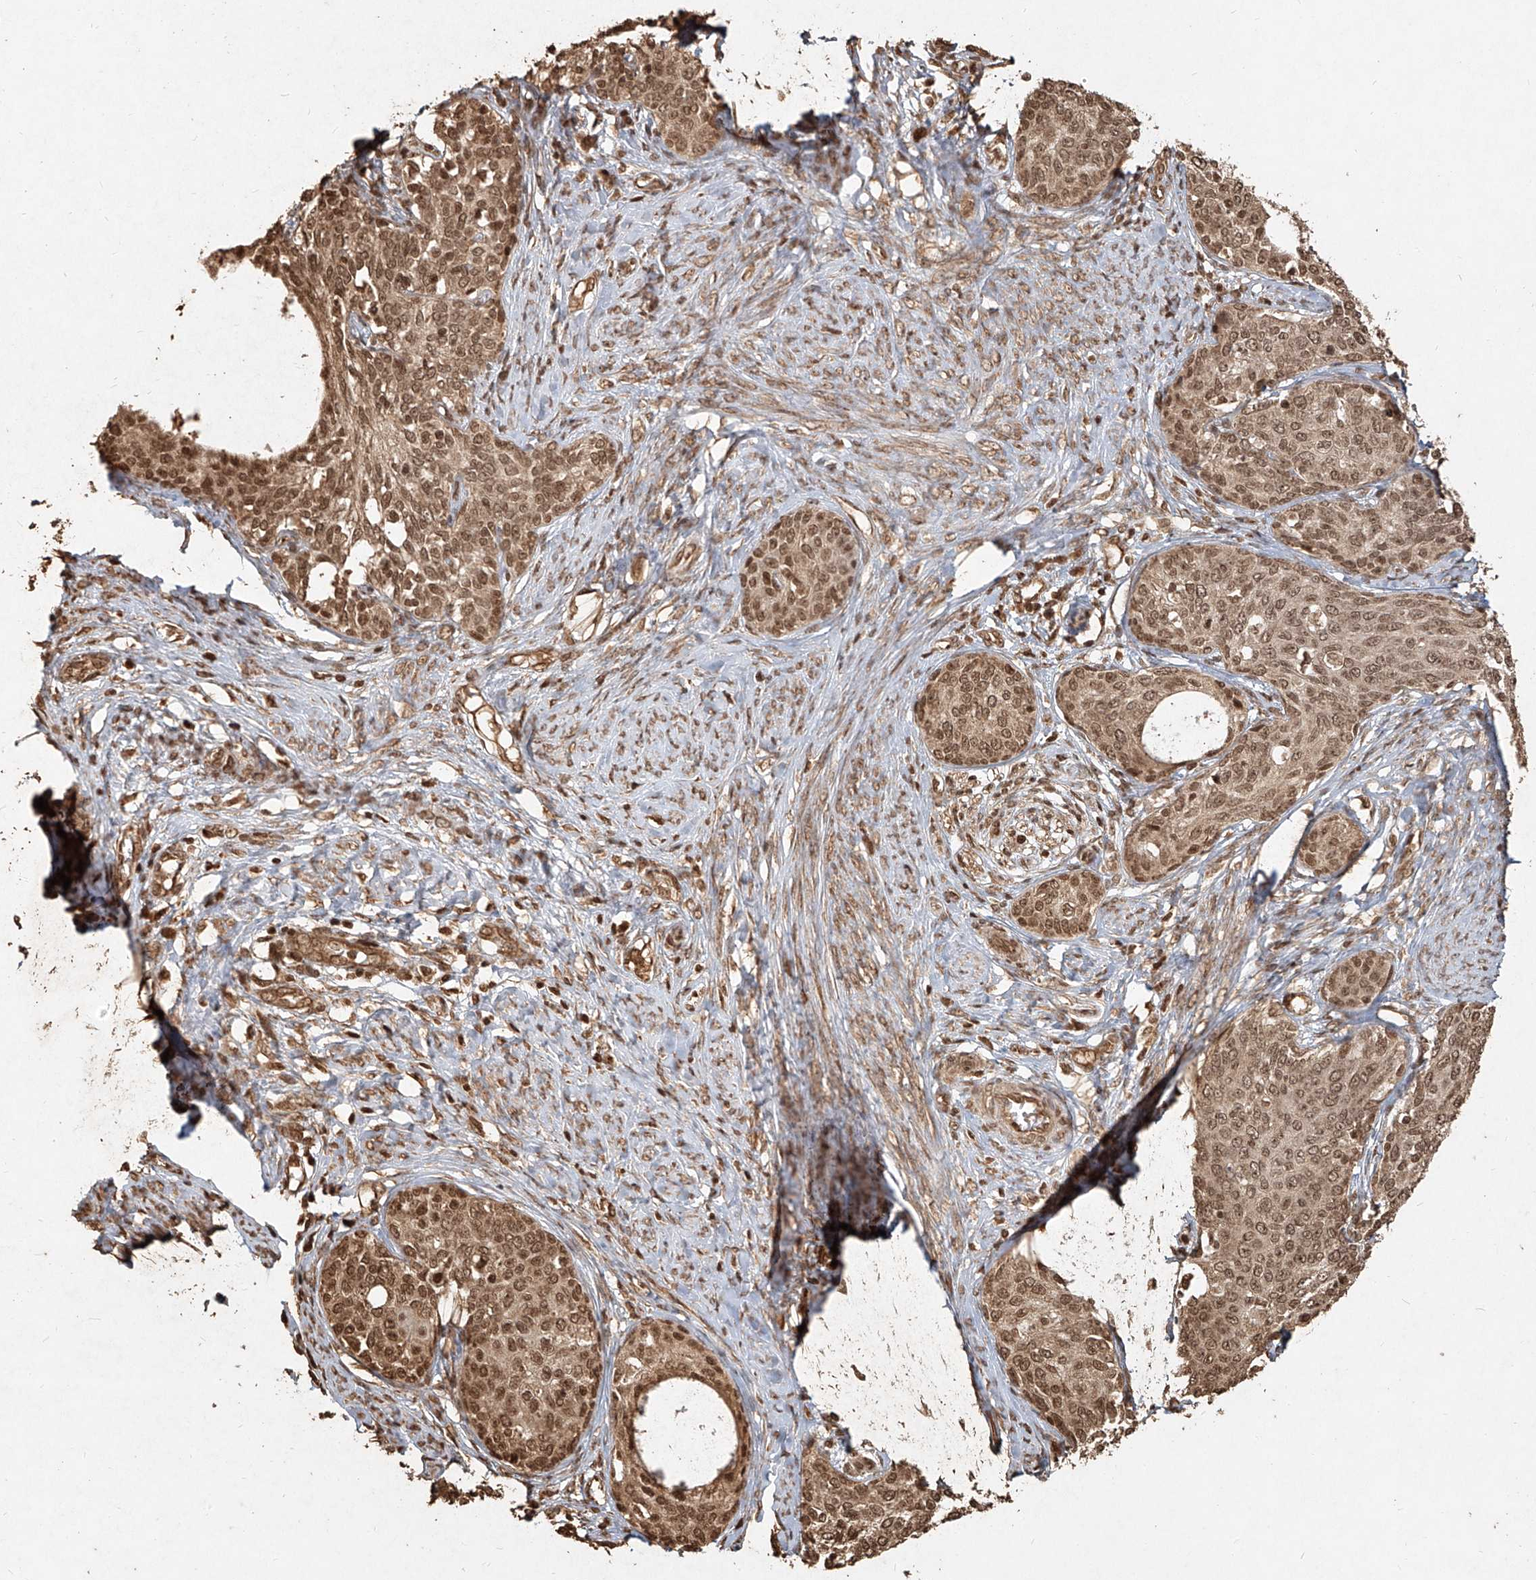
{"staining": {"intensity": "moderate", "quantity": ">75%", "location": "cytoplasmic/membranous,nuclear"}, "tissue": "cervical cancer", "cell_type": "Tumor cells", "image_type": "cancer", "snomed": [{"axis": "morphology", "description": "Squamous cell carcinoma, NOS"}, {"axis": "morphology", "description": "Adenocarcinoma, NOS"}, {"axis": "topography", "description": "Cervix"}], "caption": "A histopathology image showing moderate cytoplasmic/membranous and nuclear staining in about >75% of tumor cells in cervical cancer, as visualized by brown immunohistochemical staining.", "gene": "UBE2K", "patient": {"sex": "female", "age": 52}}